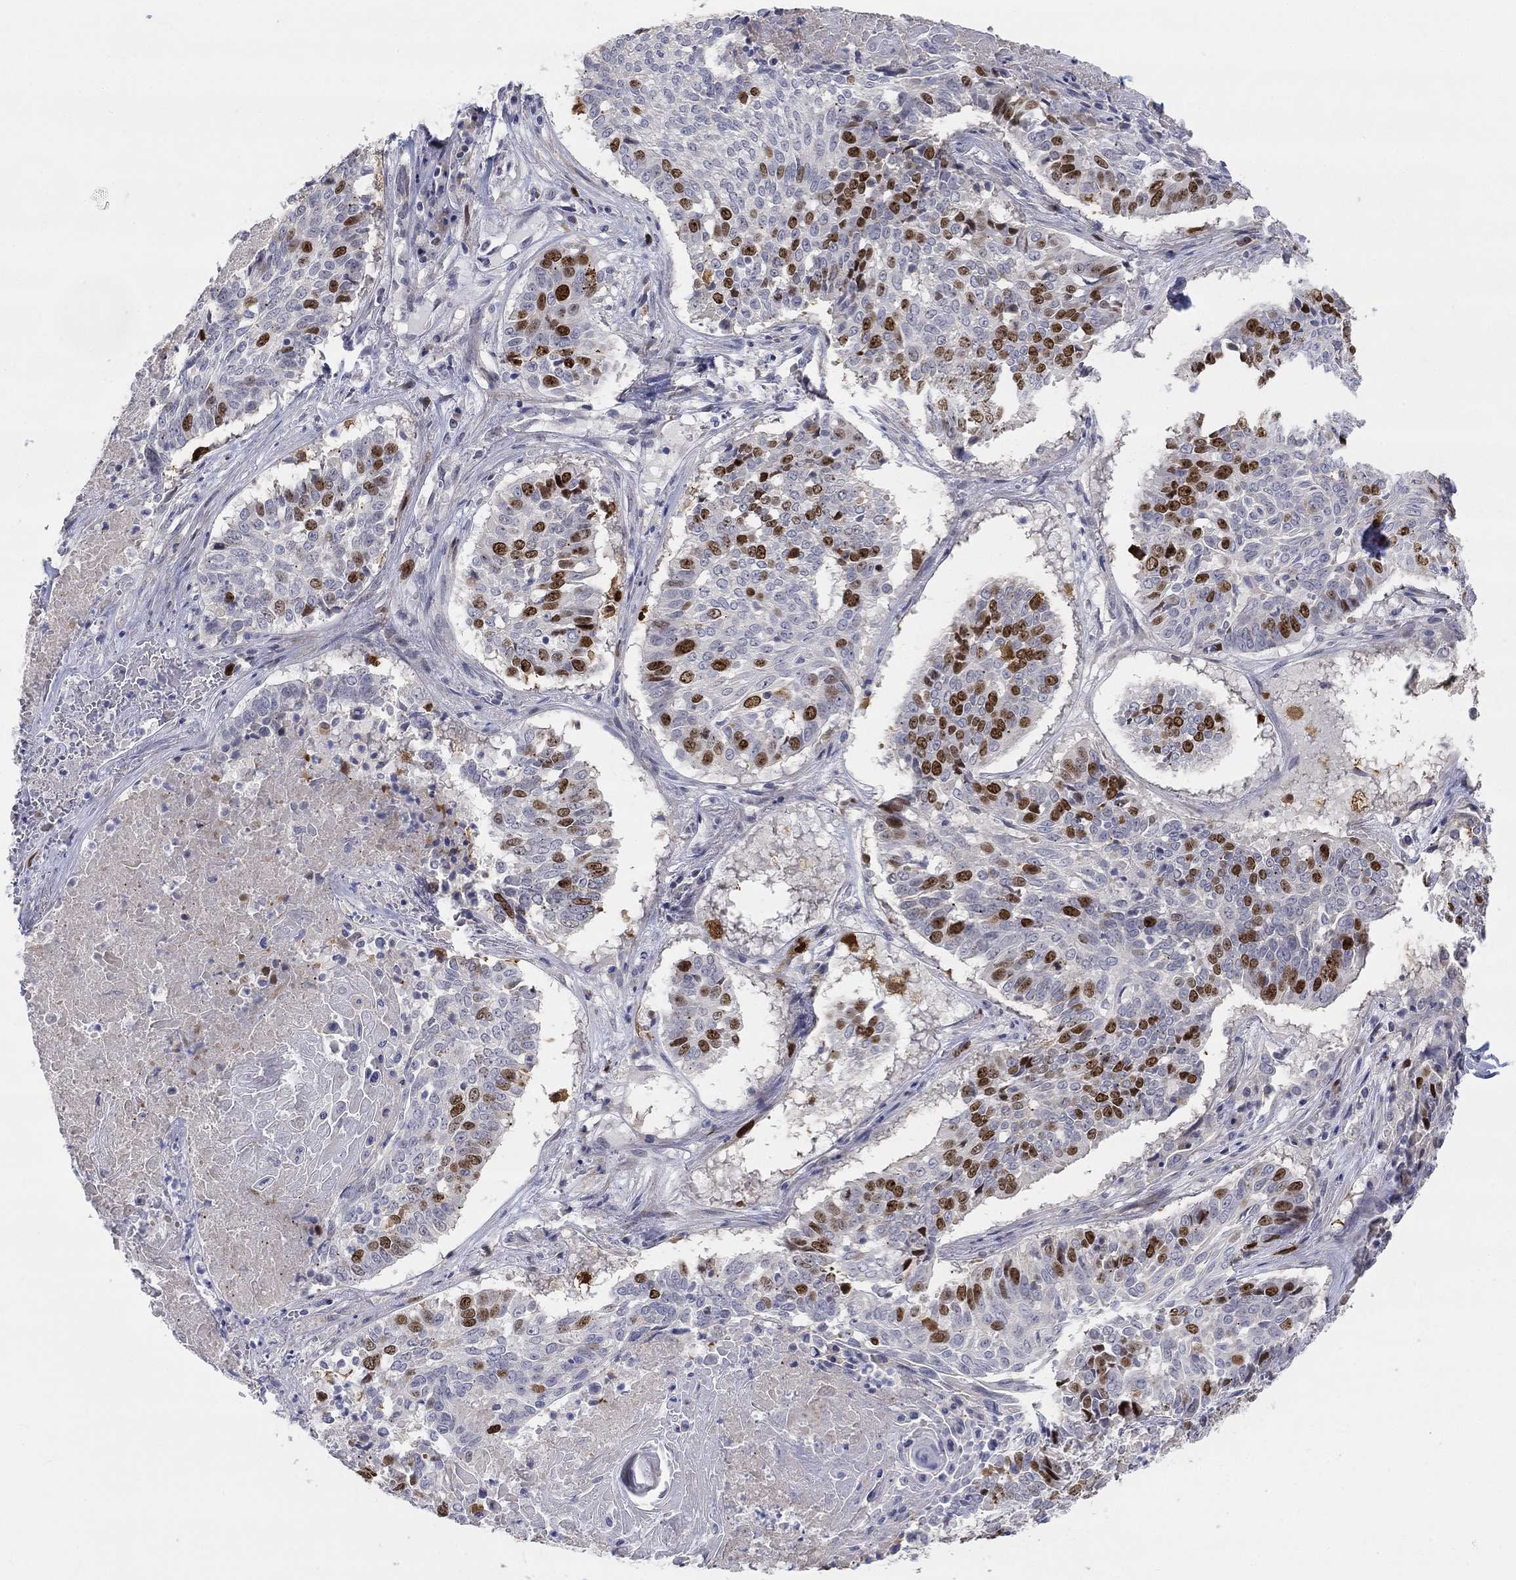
{"staining": {"intensity": "strong", "quantity": "25%-75%", "location": "nuclear"}, "tissue": "lung cancer", "cell_type": "Tumor cells", "image_type": "cancer", "snomed": [{"axis": "morphology", "description": "Squamous cell carcinoma, NOS"}, {"axis": "topography", "description": "Lung"}], "caption": "DAB (3,3'-diaminobenzidine) immunohistochemical staining of lung cancer (squamous cell carcinoma) exhibits strong nuclear protein expression in approximately 25%-75% of tumor cells.", "gene": "PRC1", "patient": {"sex": "male", "age": 64}}